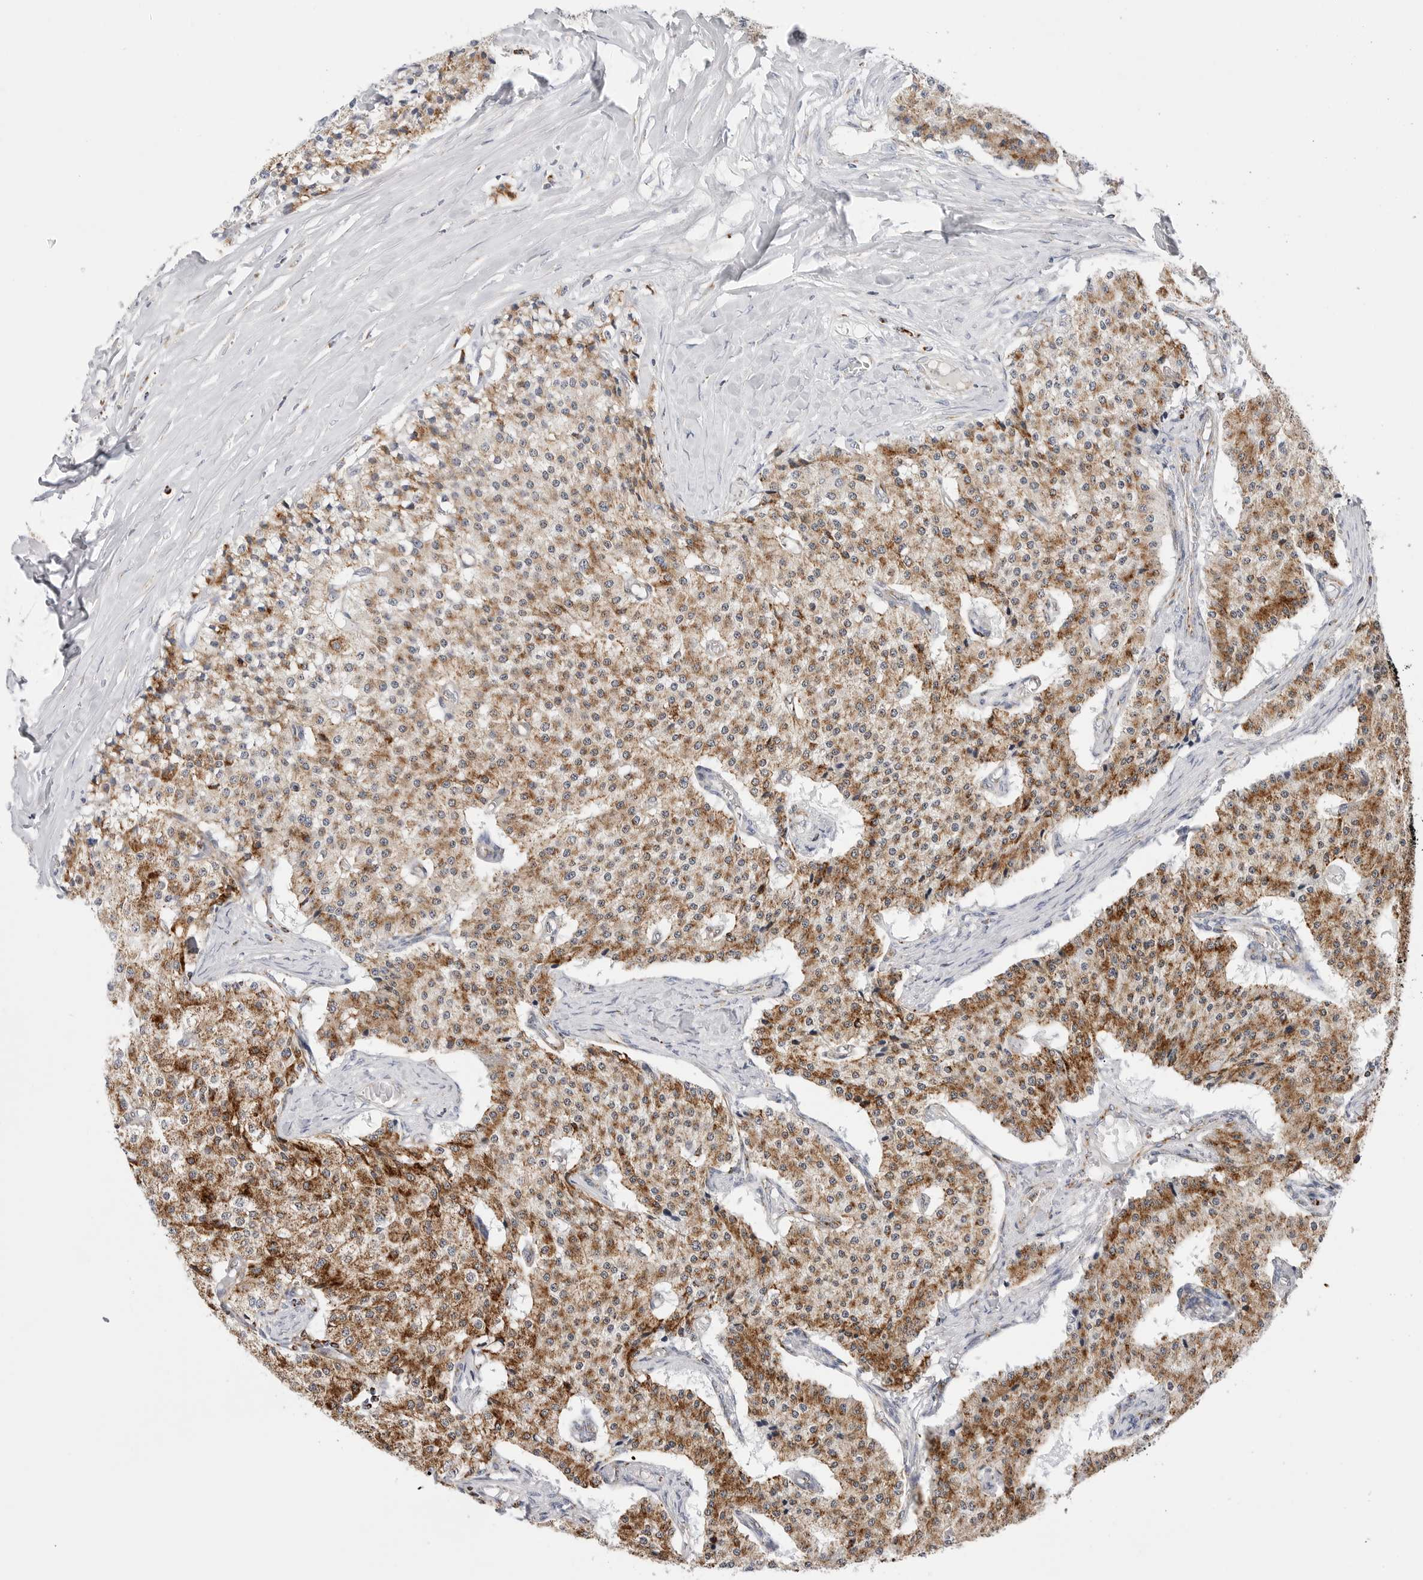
{"staining": {"intensity": "moderate", "quantity": ">75%", "location": "cytoplasmic/membranous"}, "tissue": "carcinoid", "cell_type": "Tumor cells", "image_type": "cancer", "snomed": [{"axis": "morphology", "description": "Carcinoid, malignant, NOS"}, {"axis": "topography", "description": "Colon"}], "caption": "Immunohistochemistry image of human carcinoid stained for a protein (brown), which shows medium levels of moderate cytoplasmic/membranous staining in about >75% of tumor cells.", "gene": "ATP5IF1", "patient": {"sex": "female", "age": 52}}